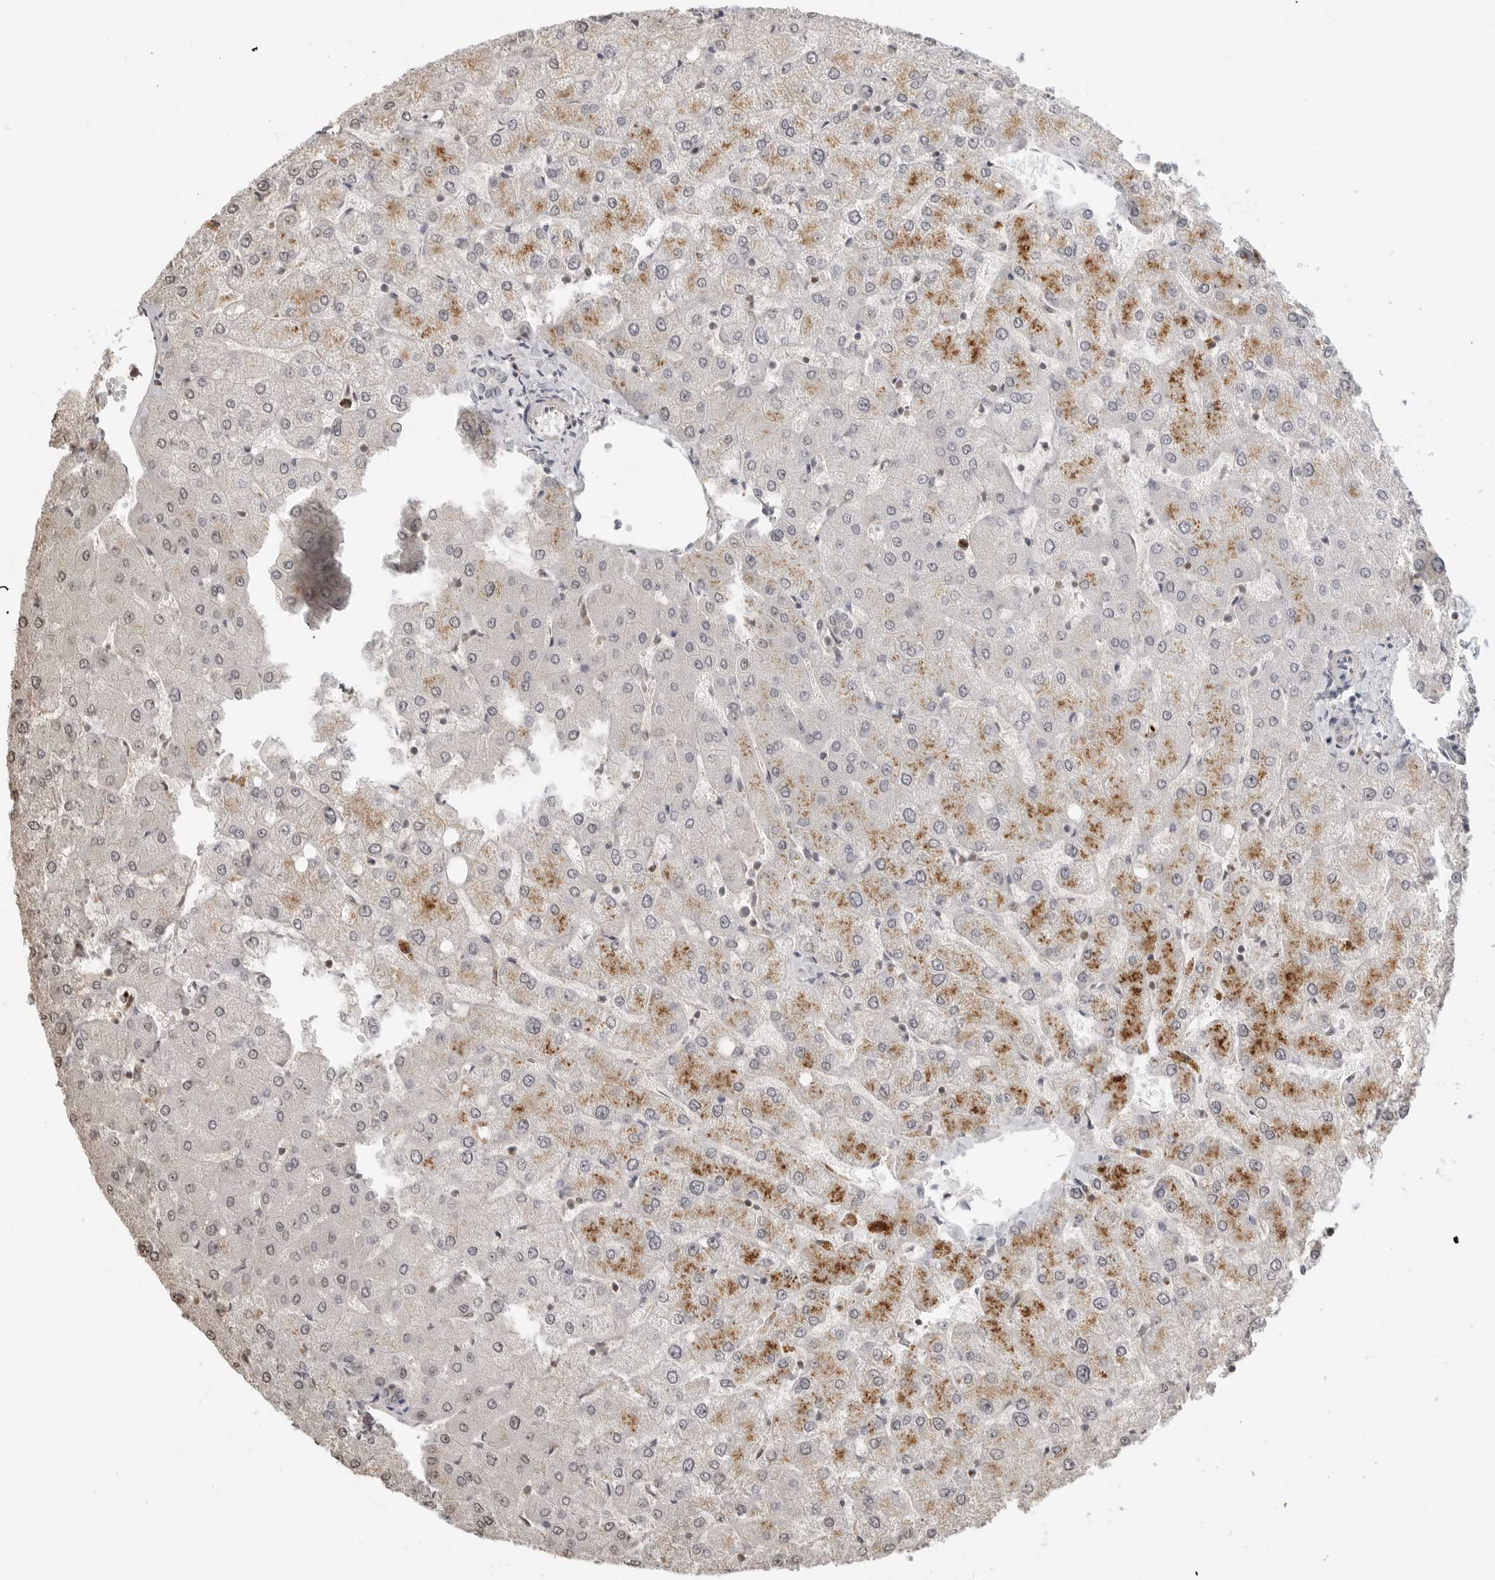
{"staining": {"intensity": "negative", "quantity": "none", "location": "none"}, "tissue": "liver", "cell_type": "Cholangiocytes", "image_type": "normal", "snomed": [{"axis": "morphology", "description": "Normal tissue, NOS"}, {"axis": "topography", "description": "Liver"}], "caption": "A high-resolution micrograph shows immunohistochemistry staining of unremarkable liver, which reveals no significant expression in cholangiocytes.", "gene": "STXBP3", "patient": {"sex": "female", "age": 54}}